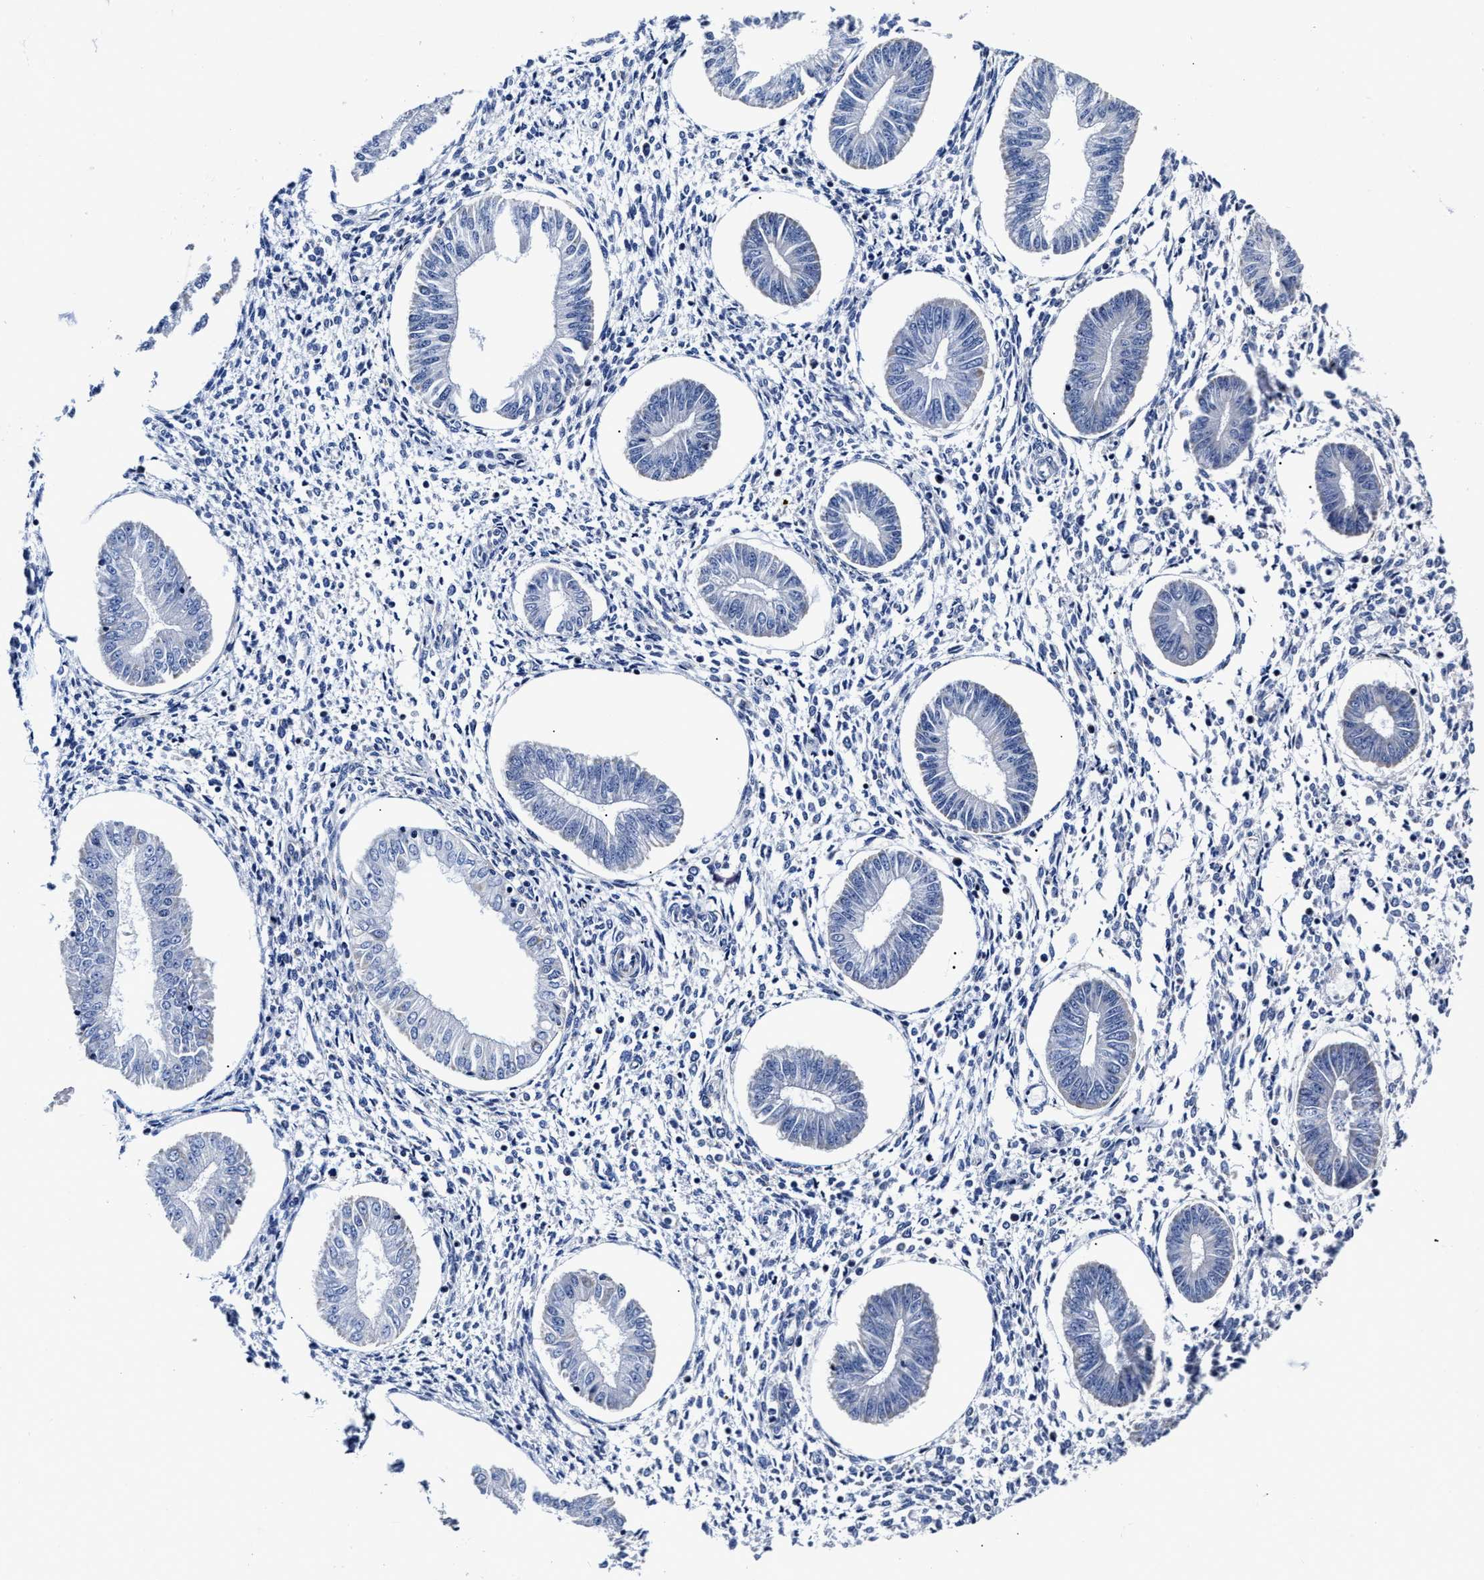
{"staining": {"intensity": "weak", "quantity": "<25%", "location": "cytoplasmic/membranous"}, "tissue": "endometrium", "cell_type": "Cells in endometrial stroma", "image_type": "normal", "snomed": [{"axis": "morphology", "description": "Normal tissue, NOS"}, {"axis": "topography", "description": "Endometrium"}], "caption": "Endometrium stained for a protein using IHC exhibits no expression cells in endometrial stroma.", "gene": "HINT2", "patient": {"sex": "female", "age": 50}}